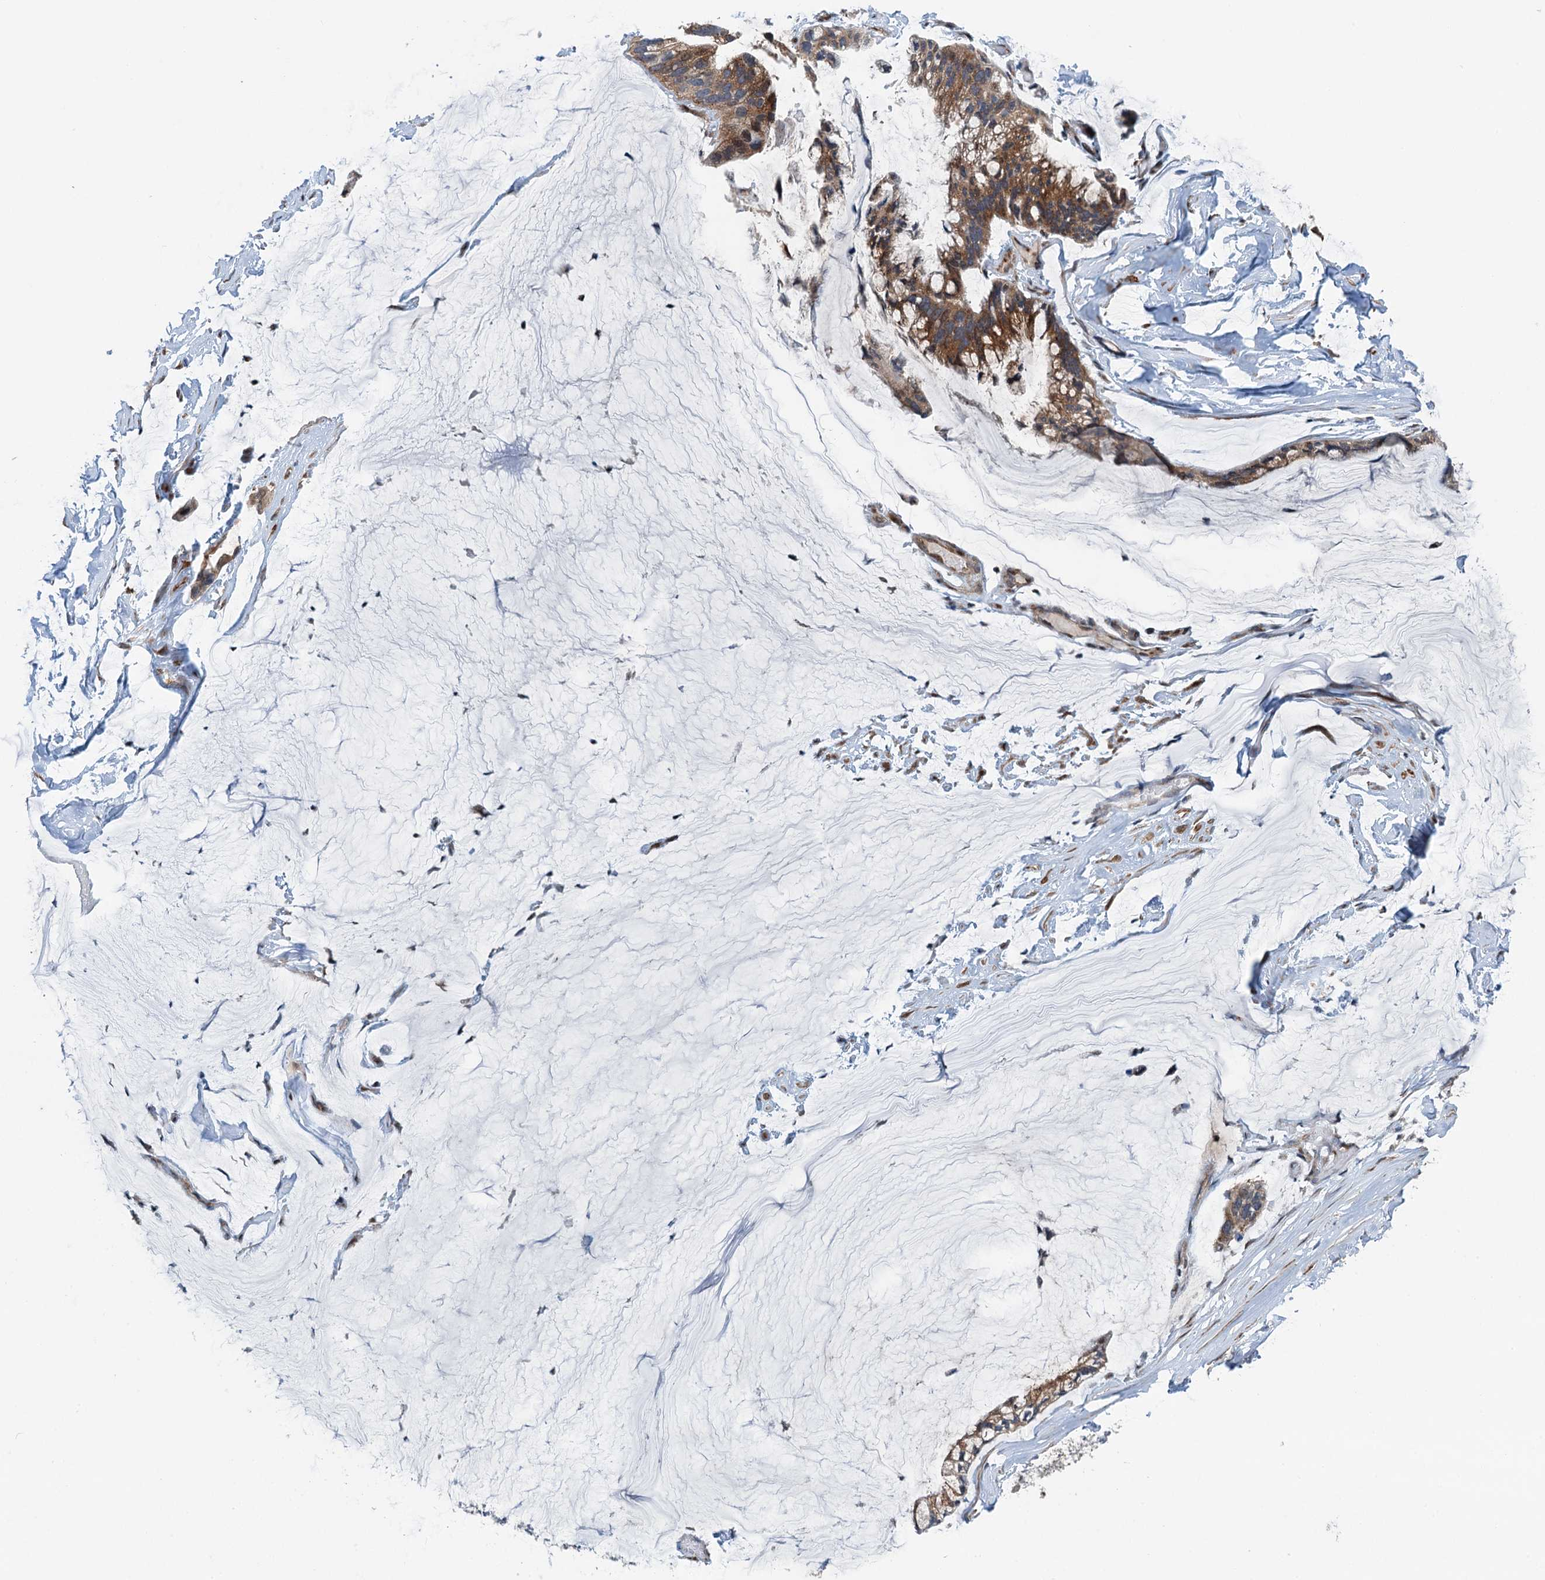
{"staining": {"intensity": "strong", "quantity": ">75%", "location": "cytoplasmic/membranous"}, "tissue": "ovarian cancer", "cell_type": "Tumor cells", "image_type": "cancer", "snomed": [{"axis": "morphology", "description": "Cystadenocarcinoma, mucinous, NOS"}, {"axis": "topography", "description": "Ovary"}], "caption": "Immunohistochemical staining of human ovarian cancer (mucinous cystadenocarcinoma) reveals strong cytoplasmic/membranous protein positivity in approximately >75% of tumor cells. (Stains: DAB (3,3'-diaminobenzidine) in brown, nuclei in blue, Microscopy: brightfield microscopy at high magnification).", "gene": "DYNC2I2", "patient": {"sex": "female", "age": 39}}